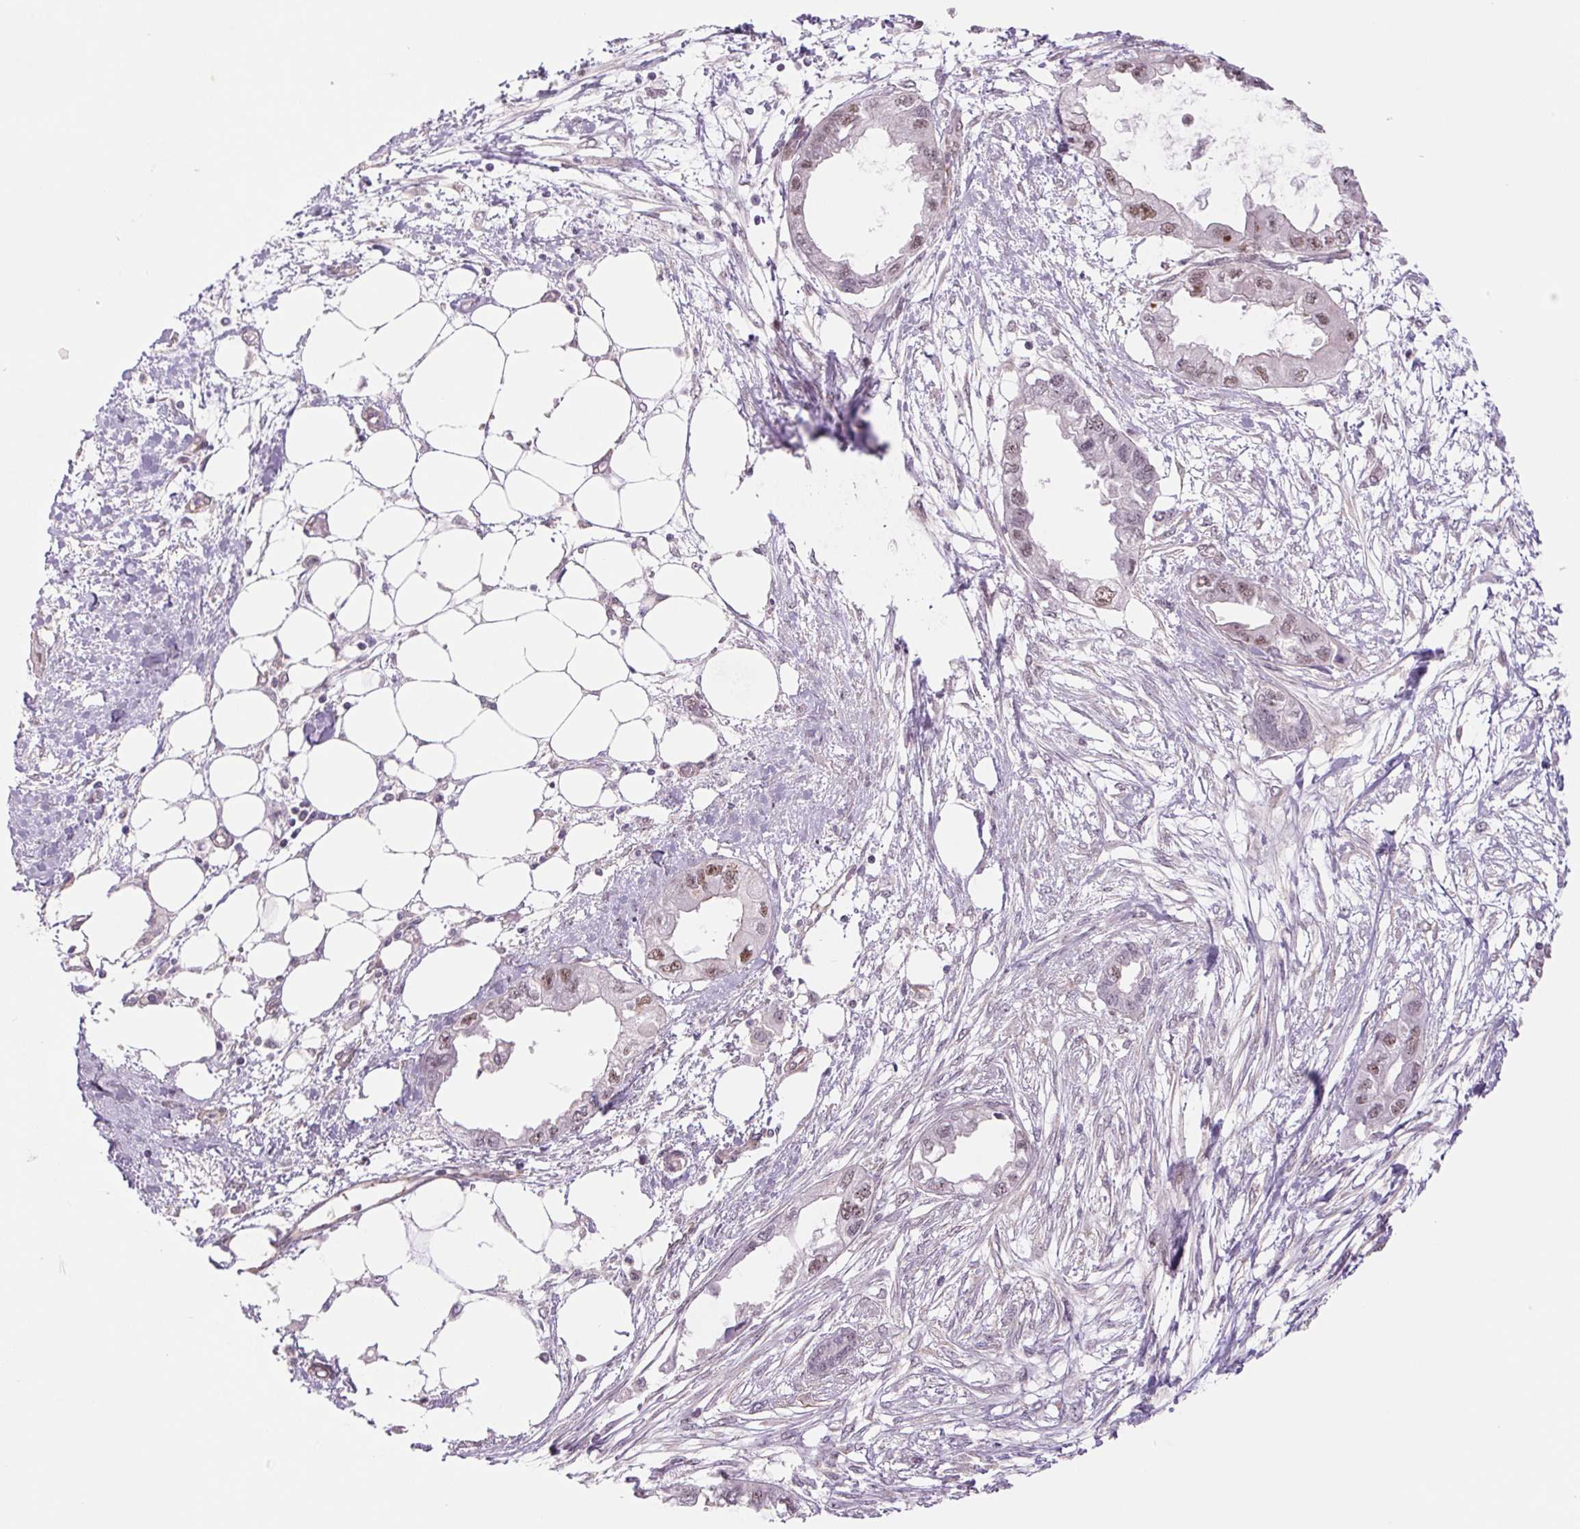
{"staining": {"intensity": "weak", "quantity": "<25%", "location": "nuclear"}, "tissue": "endometrial cancer", "cell_type": "Tumor cells", "image_type": "cancer", "snomed": [{"axis": "morphology", "description": "Adenocarcinoma, NOS"}, {"axis": "morphology", "description": "Adenocarcinoma, metastatic, NOS"}, {"axis": "topography", "description": "Adipose tissue"}, {"axis": "topography", "description": "Endometrium"}], "caption": "High magnification brightfield microscopy of adenocarcinoma (endometrial) stained with DAB (brown) and counterstained with hematoxylin (blue): tumor cells show no significant expression.", "gene": "CWC25", "patient": {"sex": "female", "age": 67}}